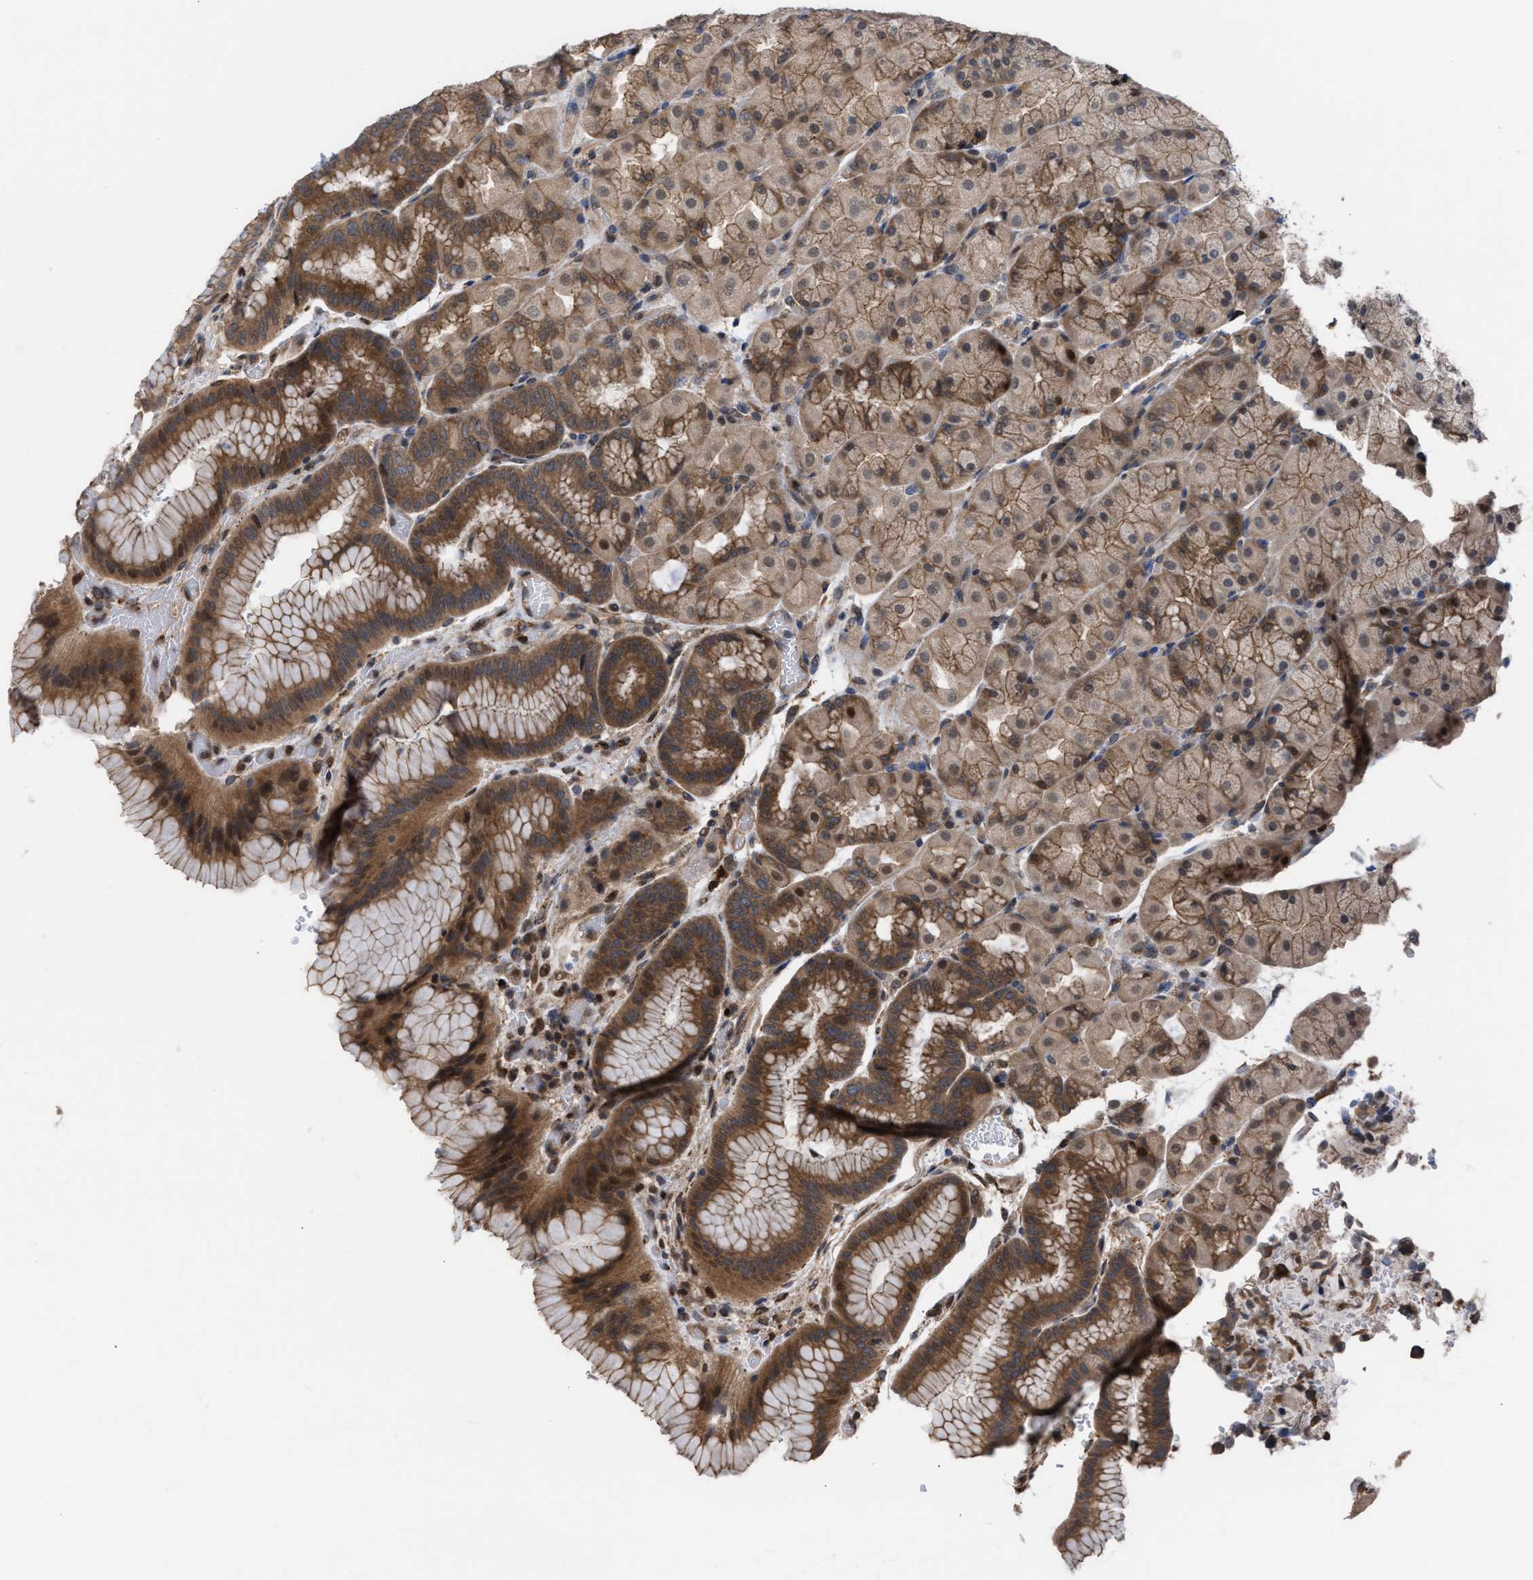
{"staining": {"intensity": "moderate", "quantity": ">75%", "location": "cytoplasmic/membranous"}, "tissue": "stomach", "cell_type": "Glandular cells", "image_type": "normal", "snomed": [{"axis": "morphology", "description": "Normal tissue, NOS"}, {"axis": "morphology", "description": "Carcinoid, malignant, NOS"}, {"axis": "topography", "description": "Stomach, upper"}], "caption": "Immunohistochemical staining of benign human stomach displays moderate cytoplasmic/membranous protein expression in approximately >75% of glandular cells. (brown staining indicates protein expression, while blue staining denotes nuclei).", "gene": "TP53BP2", "patient": {"sex": "male", "age": 39}}